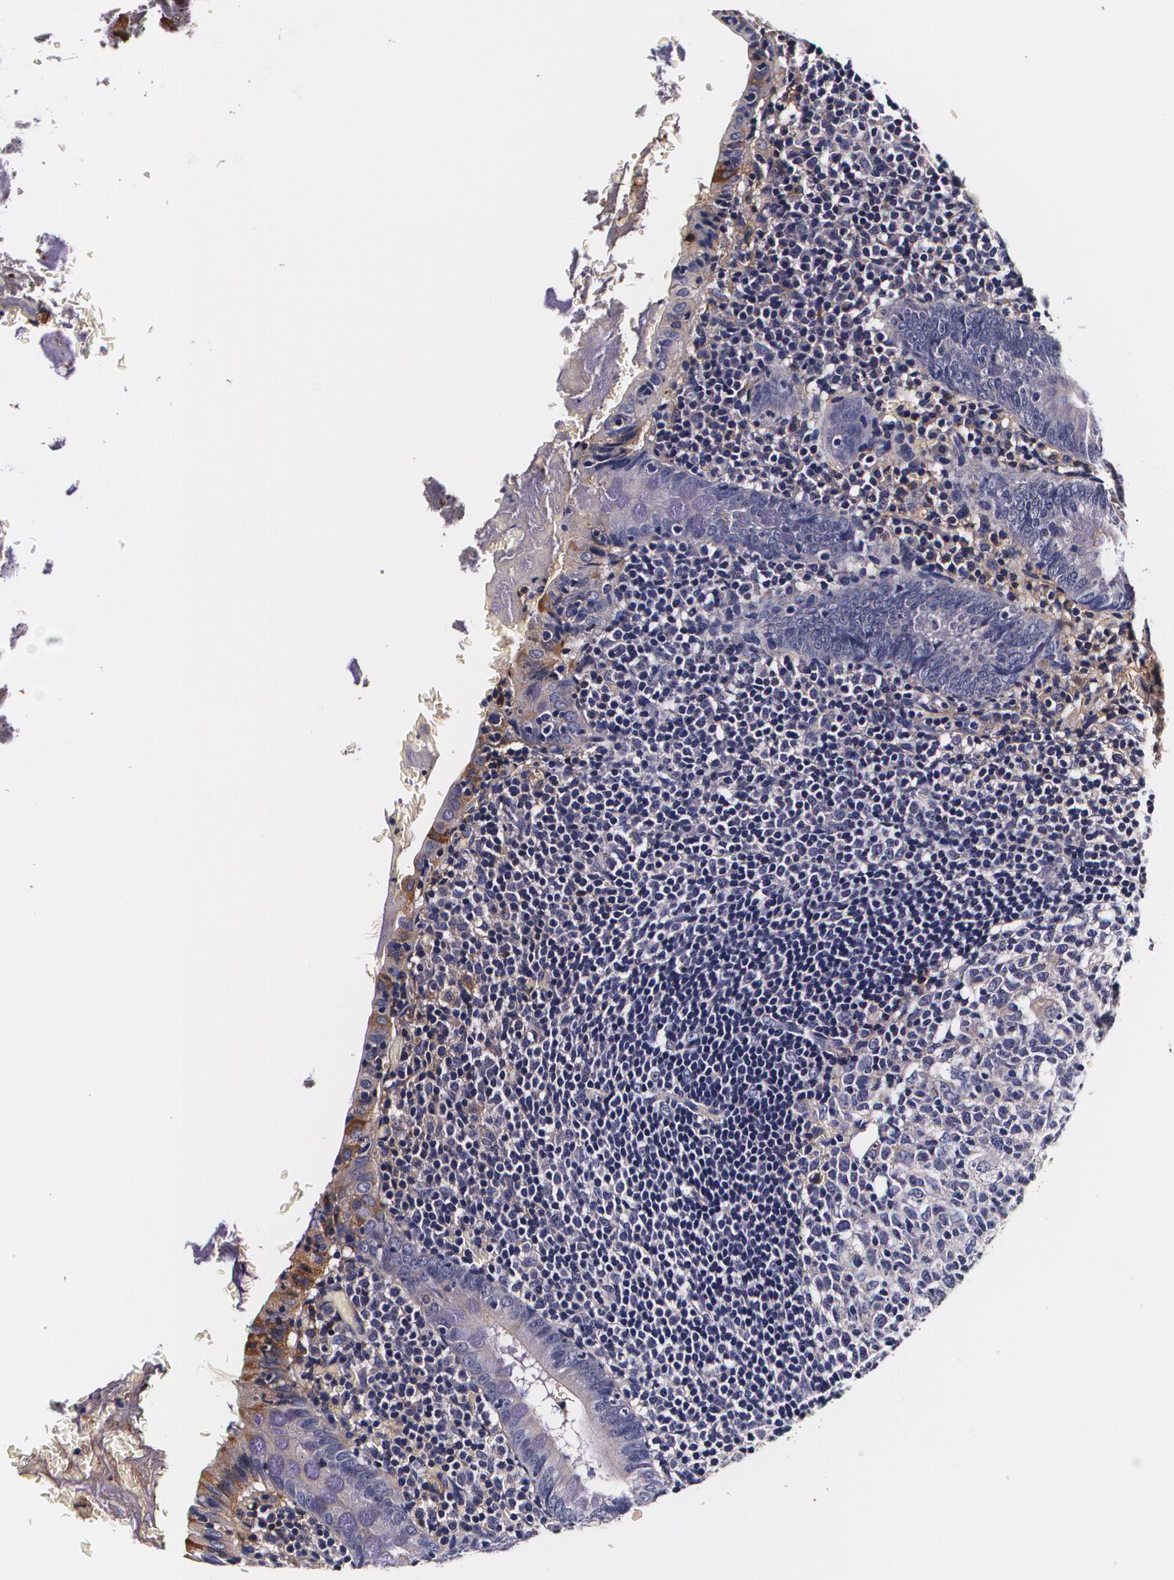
{"staining": {"intensity": "weak", "quantity": "<25%", "location": "cytoplasmic/membranous"}, "tissue": "appendix", "cell_type": "Glandular cells", "image_type": "normal", "snomed": [{"axis": "morphology", "description": "Normal tissue, NOS"}, {"axis": "topography", "description": "Appendix"}], "caption": "The micrograph displays no significant staining in glandular cells of appendix.", "gene": "TTR", "patient": {"sex": "female", "age": 10}}